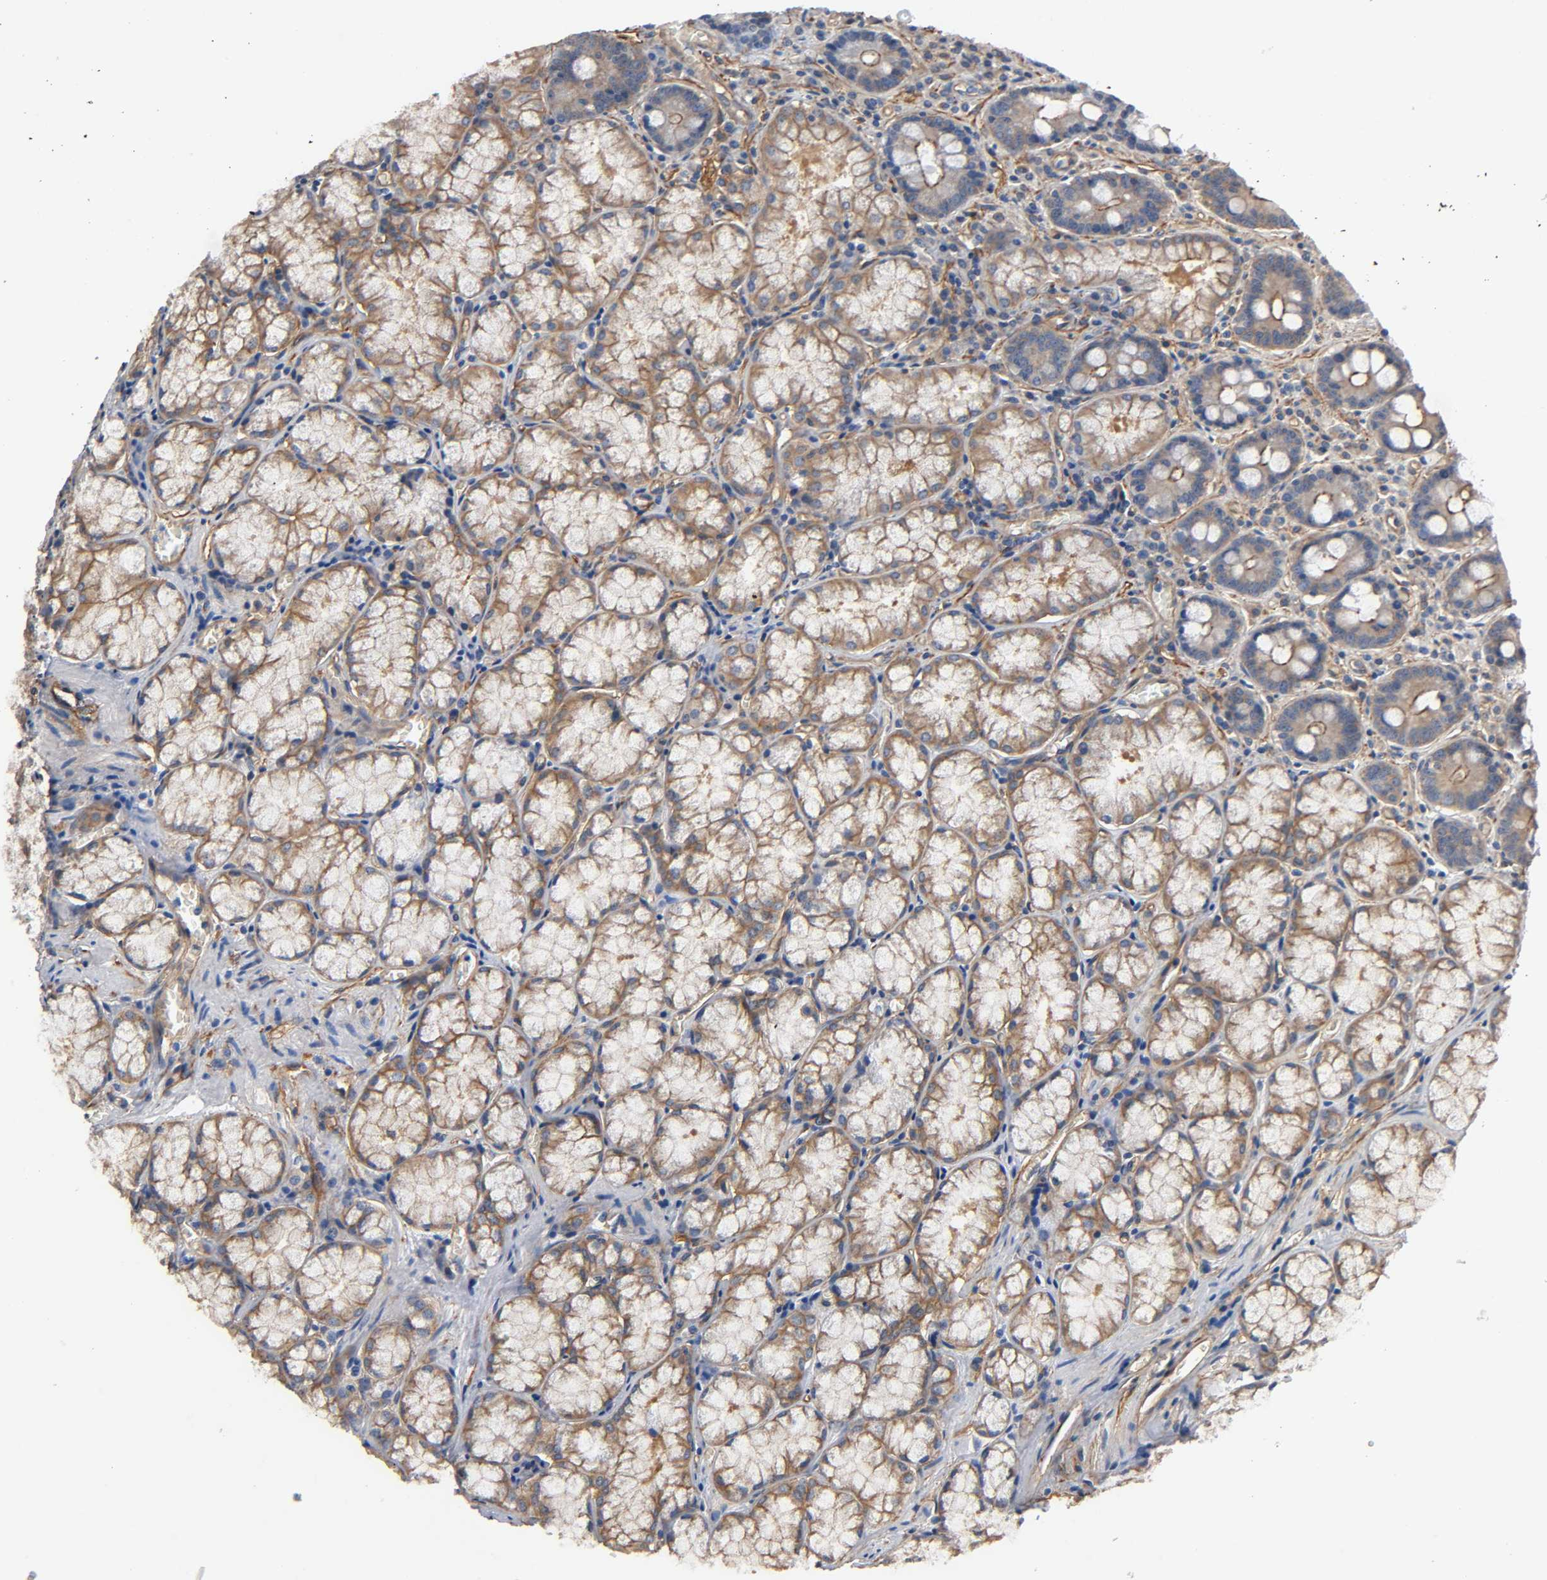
{"staining": {"intensity": "moderate", "quantity": ">75%", "location": "cytoplasmic/membranous"}, "tissue": "stomach", "cell_type": "Glandular cells", "image_type": "normal", "snomed": [{"axis": "morphology", "description": "Normal tissue, NOS"}, {"axis": "topography", "description": "Stomach, lower"}], "caption": "A micrograph showing moderate cytoplasmic/membranous staining in approximately >75% of glandular cells in unremarkable stomach, as visualized by brown immunohistochemical staining.", "gene": "MARS1", "patient": {"sex": "male", "age": 56}}